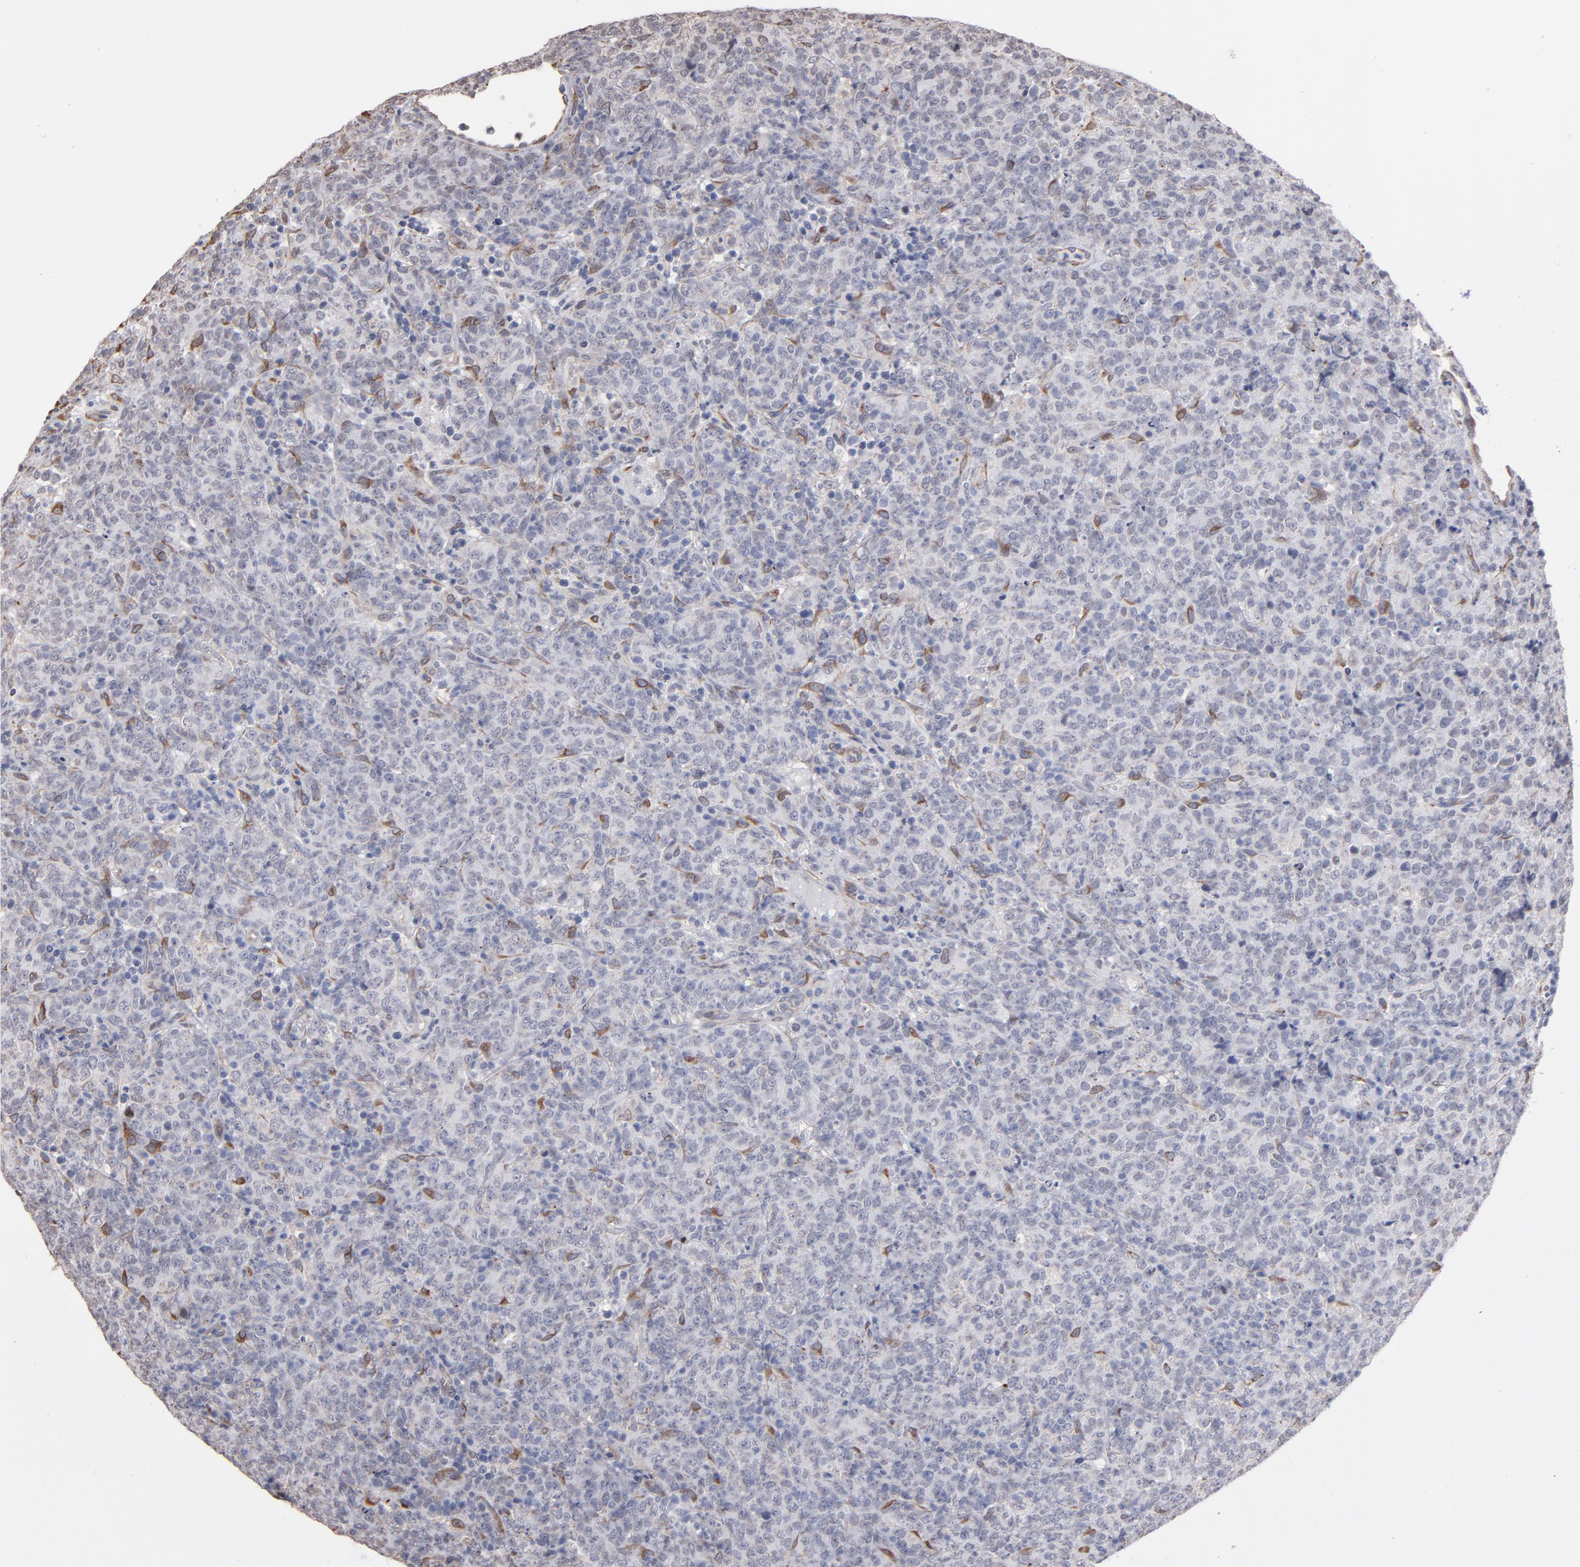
{"staining": {"intensity": "weak", "quantity": ">75%", "location": "cytoplasmic/membranous"}, "tissue": "lymphoma", "cell_type": "Tumor cells", "image_type": "cancer", "snomed": [{"axis": "morphology", "description": "Malignant lymphoma, non-Hodgkin's type, High grade"}, {"axis": "topography", "description": "Tonsil"}], "caption": "Lymphoma tissue reveals weak cytoplasmic/membranous expression in approximately >75% of tumor cells, visualized by immunohistochemistry.", "gene": "PGRMC1", "patient": {"sex": "female", "age": 36}}